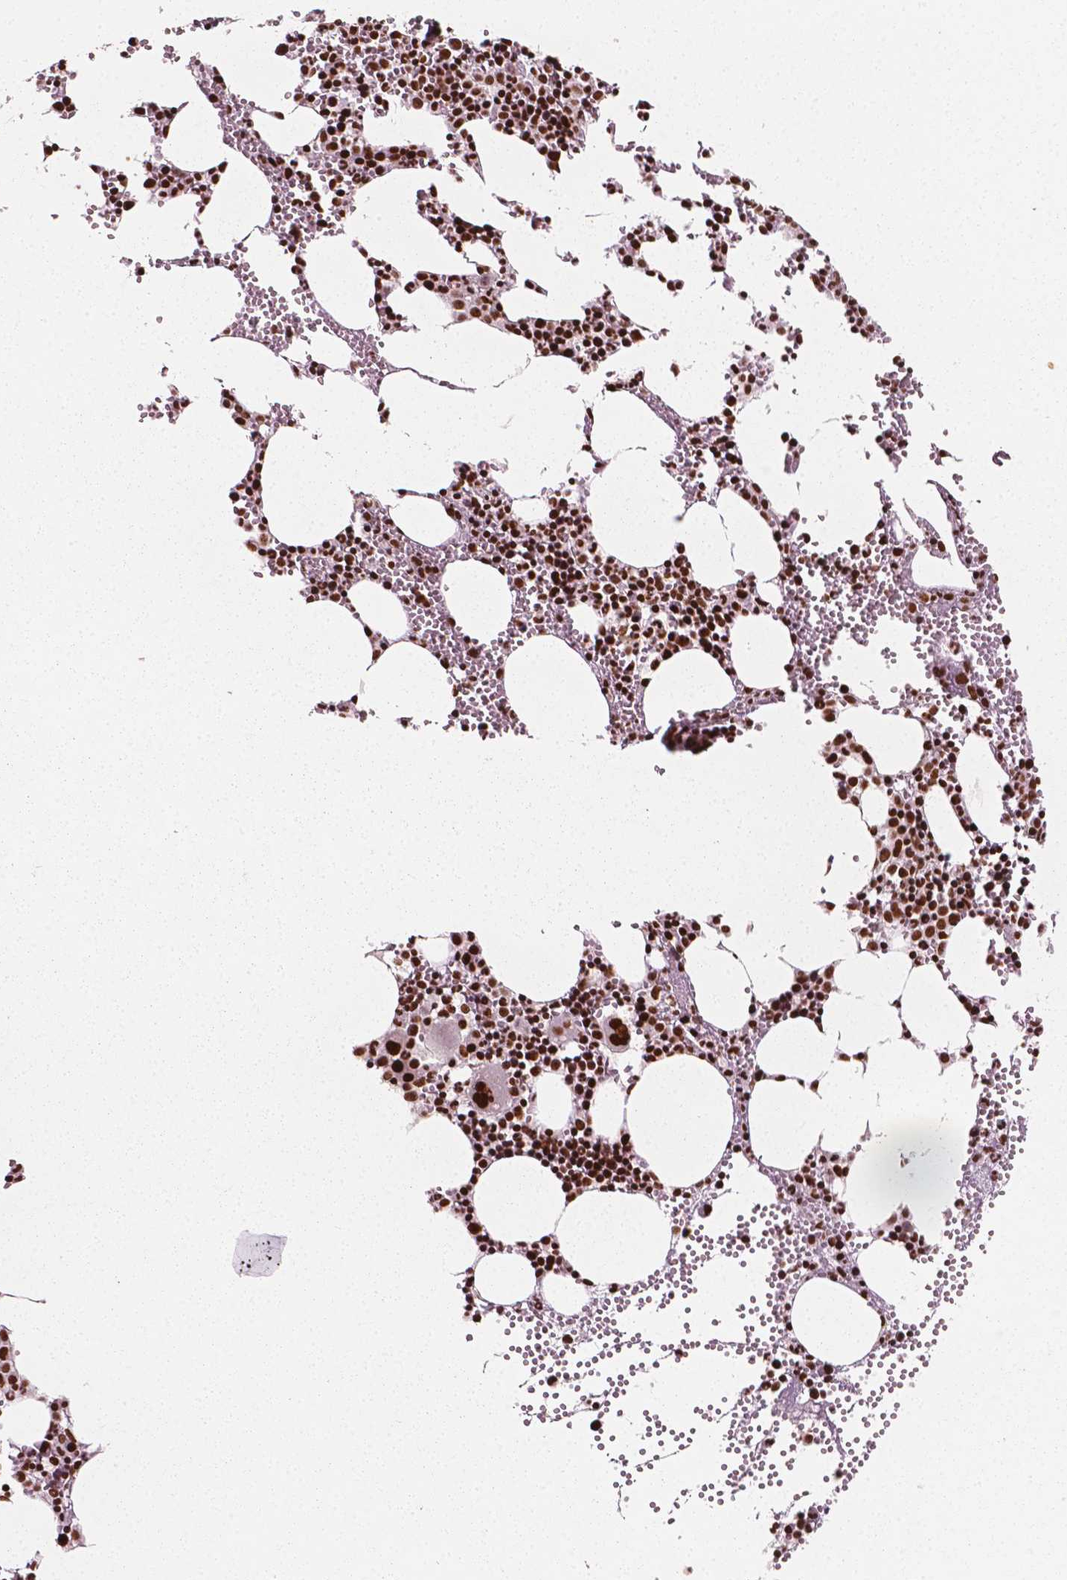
{"staining": {"intensity": "strong", "quantity": ">75%", "location": "nuclear"}, "tissue": "bone marrow", "cell_type": "Hematopoietic cells", "image_type": "normal", "snomed": [{"axis": "morphology", "description": "Normal tissue, NOS"}, {"axis": "topography", "description": "Bone marrow"}], "caption": "Immunohistochemistry image of normal bone marrow stained for a protein (brown), which exhibits high levels of strong nuclear expression in about >75% of hematopoietic cells.", "gene": "CTCF", "patient": {"sex": "male", "age": 89}}